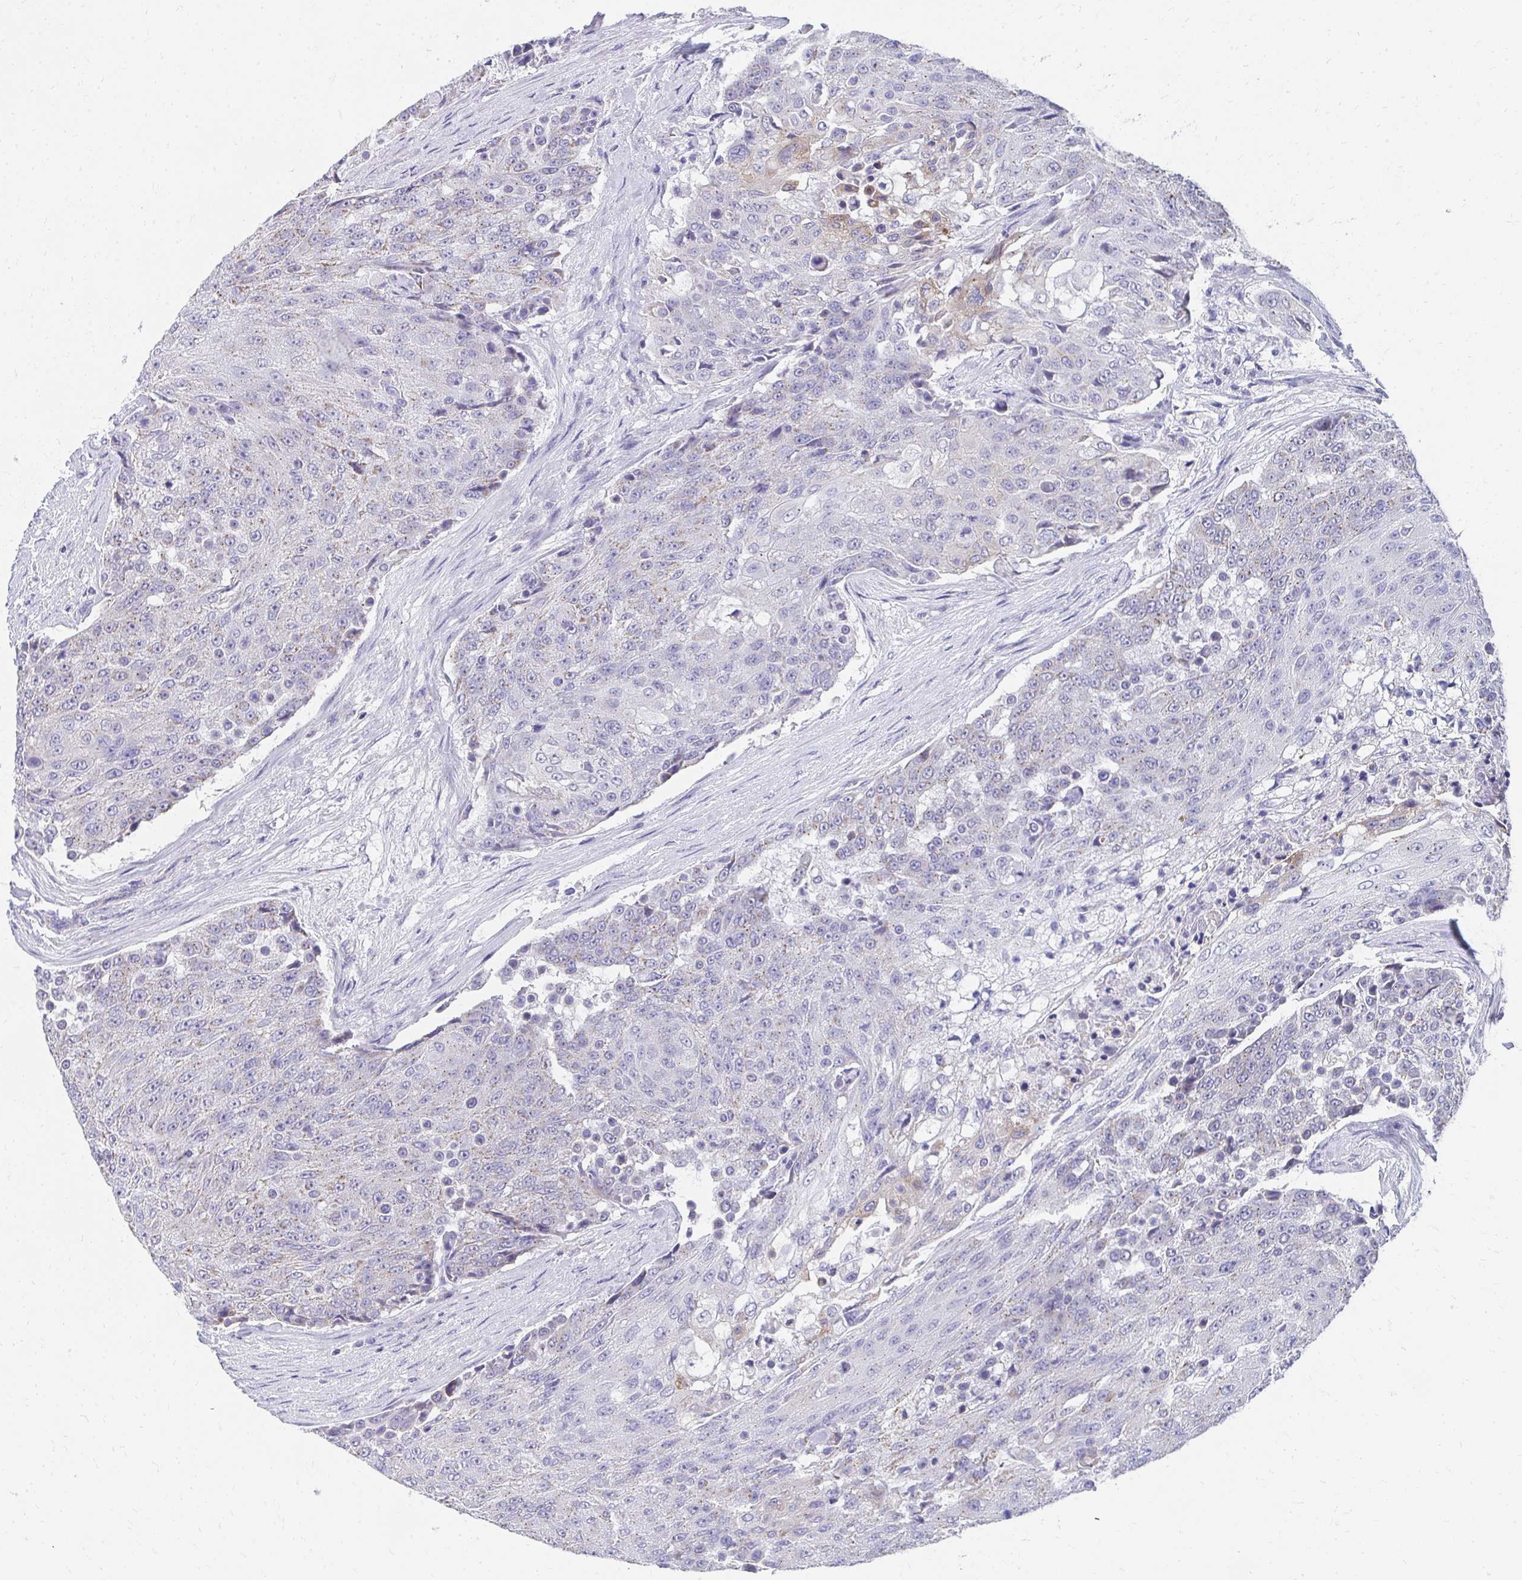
{"staining": {"intensity": "weak", "quantity": "<25%", "location": "cytoplasmic/membranous"}, "tissue": "urothelial cancer", "cell_type": "Tumor cells", "image_type": "cancer", "snomed": [{"axis": "morphology", "description": "Urothelial carcinoma, High grade"}, {"axis": "topography", "description": "Urinary bladder"}], "caption": "Immunohistochemistry histopathology image of neoplastic tissue: human urothelial carcinoma (high-grade) stained with DAB (3,3'-diaminobenzidine) displays no significant protein expression in tumor cells.", "gene": "TMPRSS2", "patient": {"sex": "female", "age": 63}}